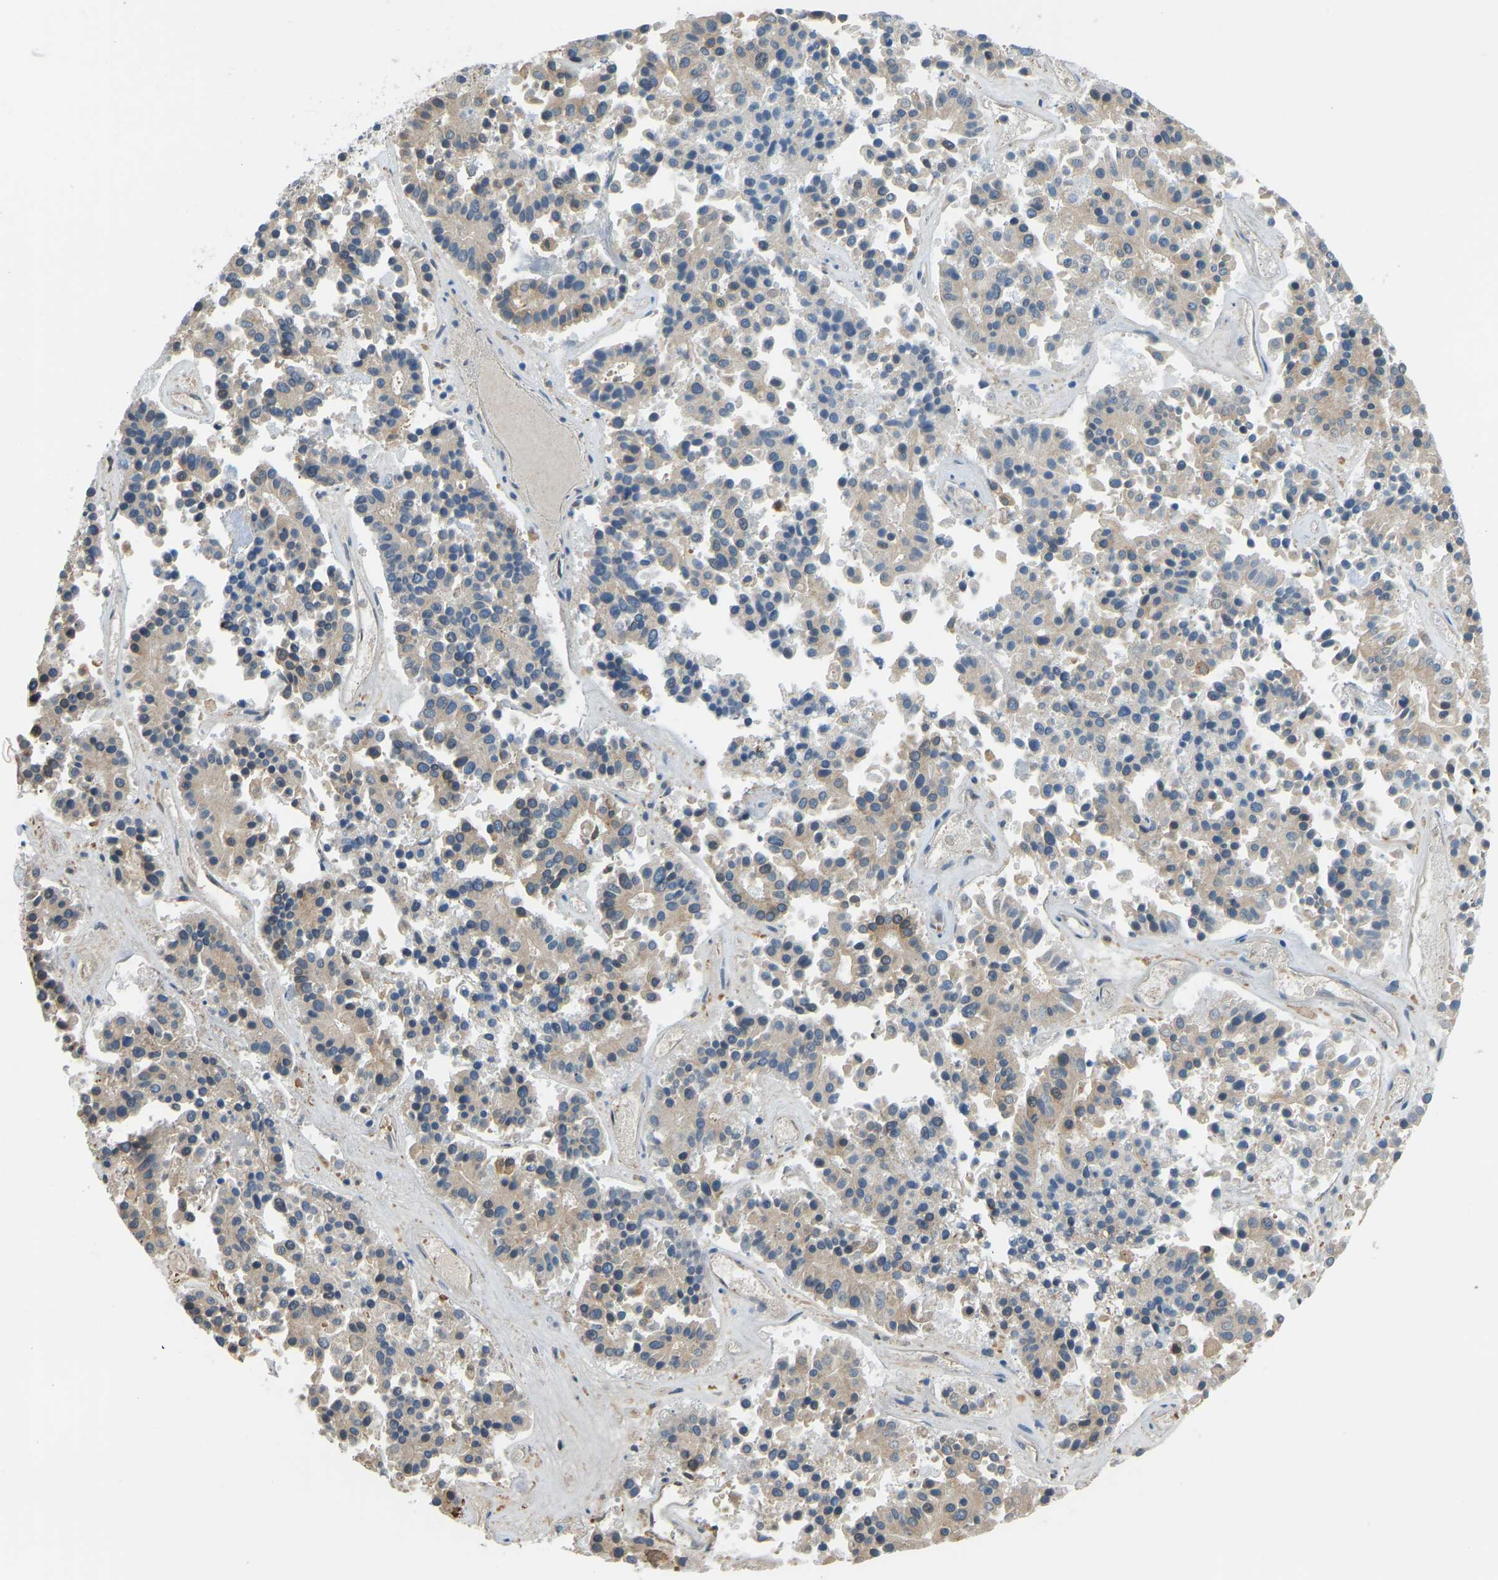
{"staining": {"intensity": "weak", "quantity": "<25%", "location": "cytoplasmic/membranous"}, "tissue": "pancreatic cancer", "cell_type": "Tumor cells", "image_type": "cancer", "snomed": [{"axis": "morphology", "description": "Adenocarcinoma, NOS"}, {"axis": "topography", "description": "Pancreas"}], "caption": "A high-resolution image shows immunohistochemistry staining of pancreatic cancer, which exhibits no significant positivity in tumor cells.", "gene": "OS9", "patient": {"sex": "male", "age": 50}}